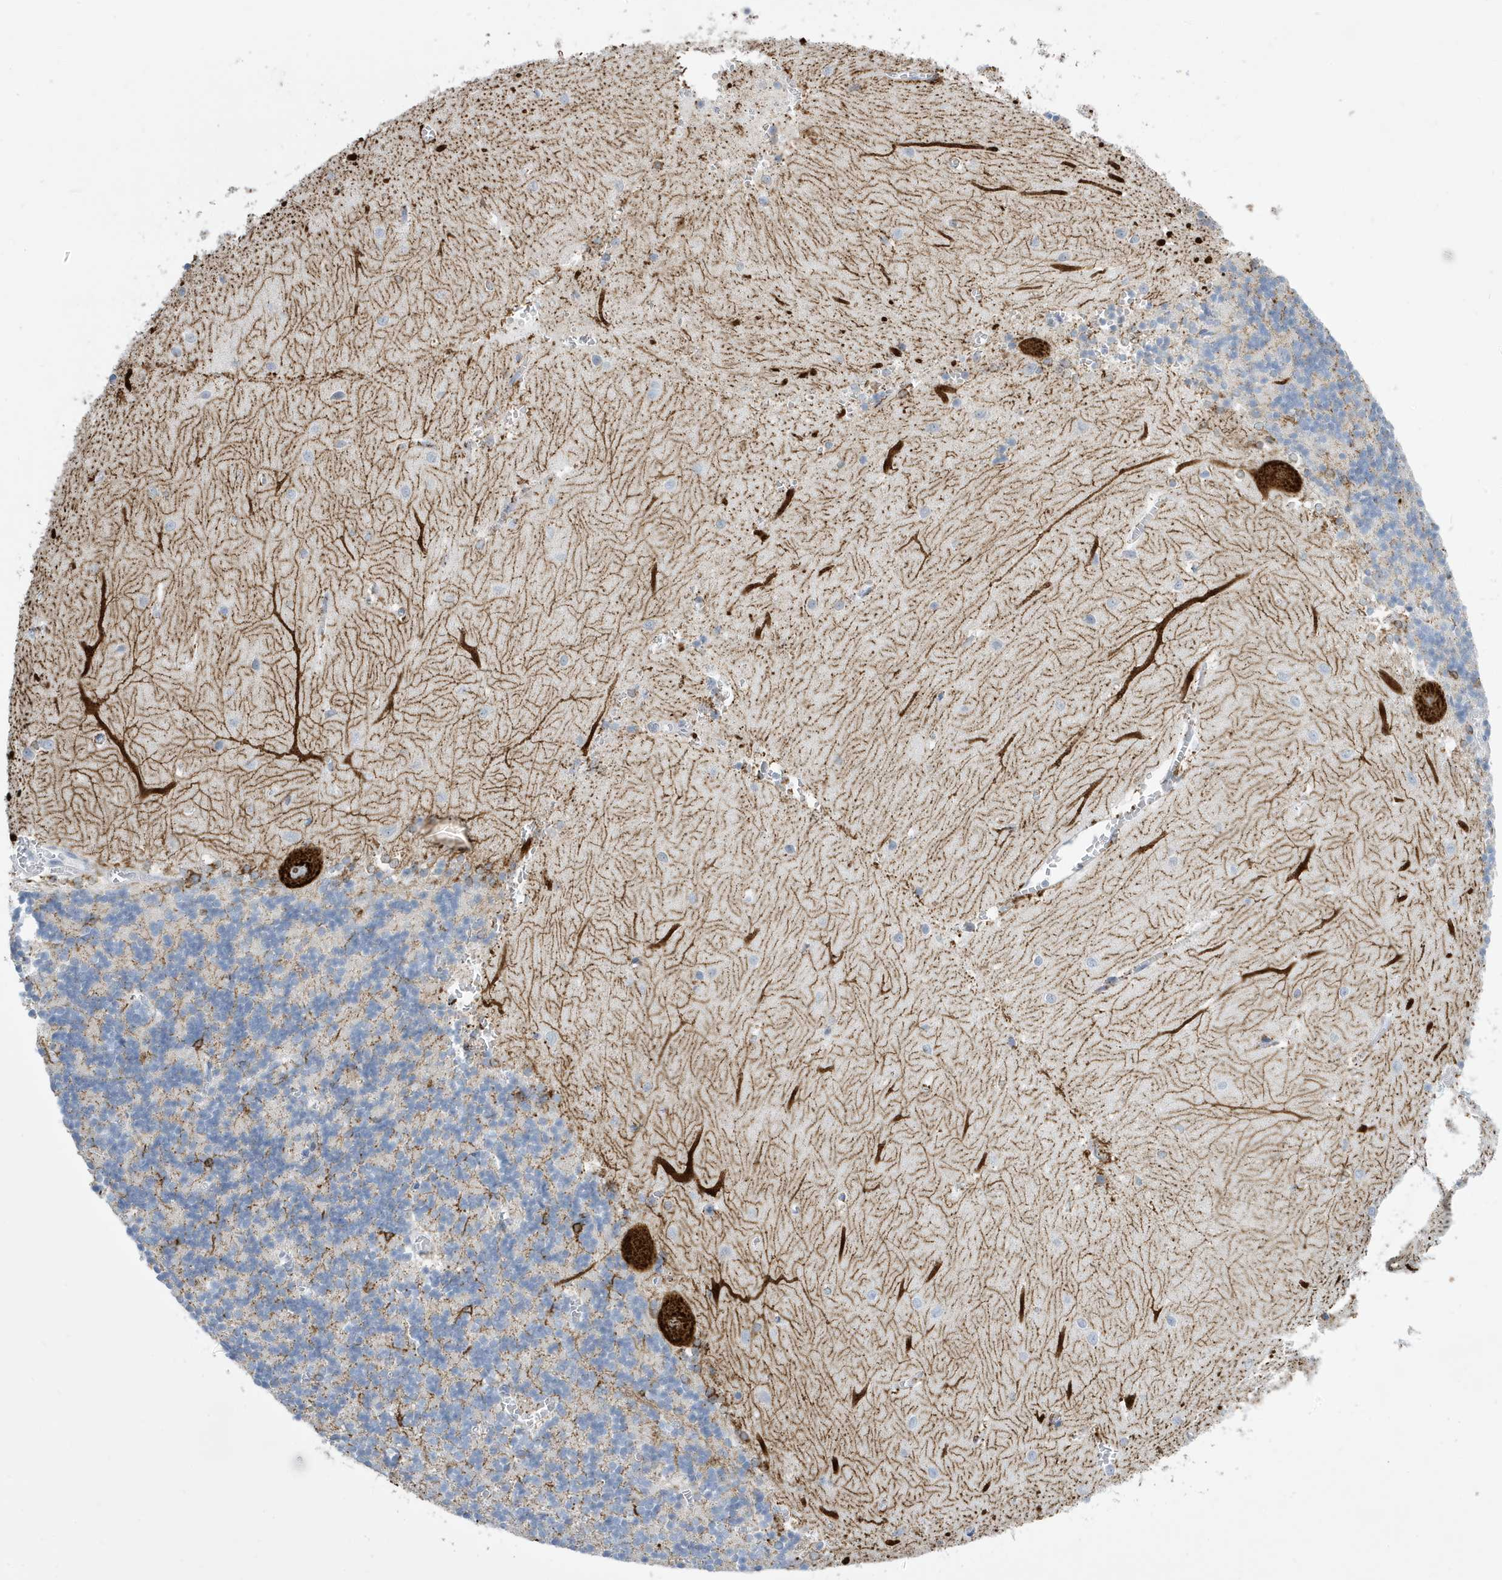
{"staining": {"intensity": "negative", "quantity": "none", "location": "none"}, "tissue": "cerebellum", "cell_type": "Cells in granular layer", "image_type": "normal", "snomed": [{"axis": "morphology", "description": "Normal tissue, NOS"}, {"axis": "topography", "description": "Cerebellum"}], "caption": "A photomicrograph of human cerebellum is negative for staining in cells in granular layer. (Immunohistochemistry (ihc), brightfield microscopy, high magnification).", "gene": "SEMA3F", "patient": {"sex": "male", "age": 37}}